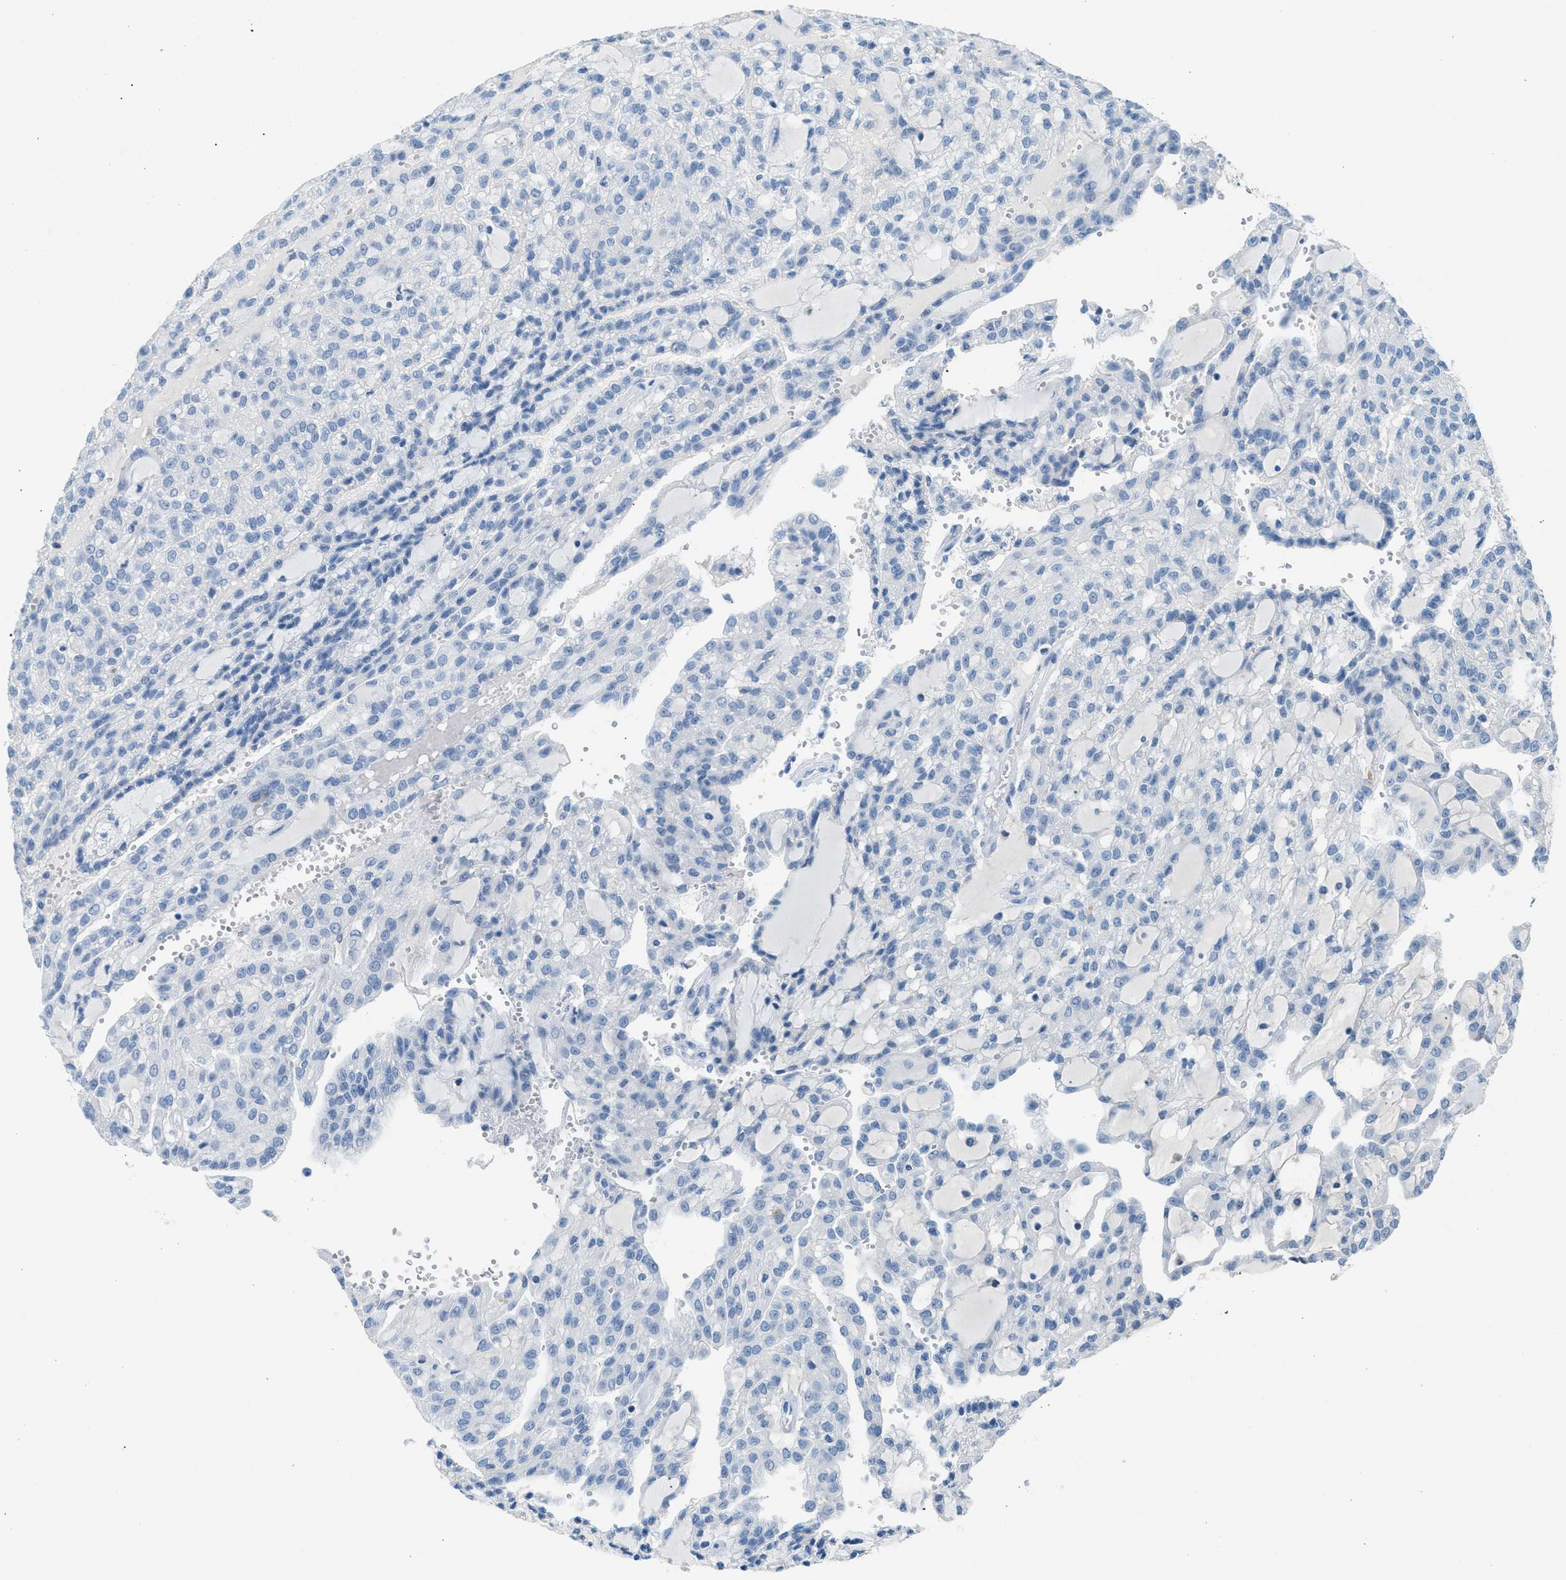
{"staining": {"intensity": "negative", "quantity": "none", "location": "none"}, "tissue": "renal cancer", "cell_type": "Tumor cells", "image_type": "cancer", "snomed": [{"axis": "morphology", "description": "Adenocarcinoma, NOS"}, {"axis": "topography", "description": "Kidney"}], "caption": "Tumor cells are negative for protein expression in human renal cancer (adenocarcinoma).", "gene": "CLEC10A", "patient": {"sex": "male", "age": 63}}